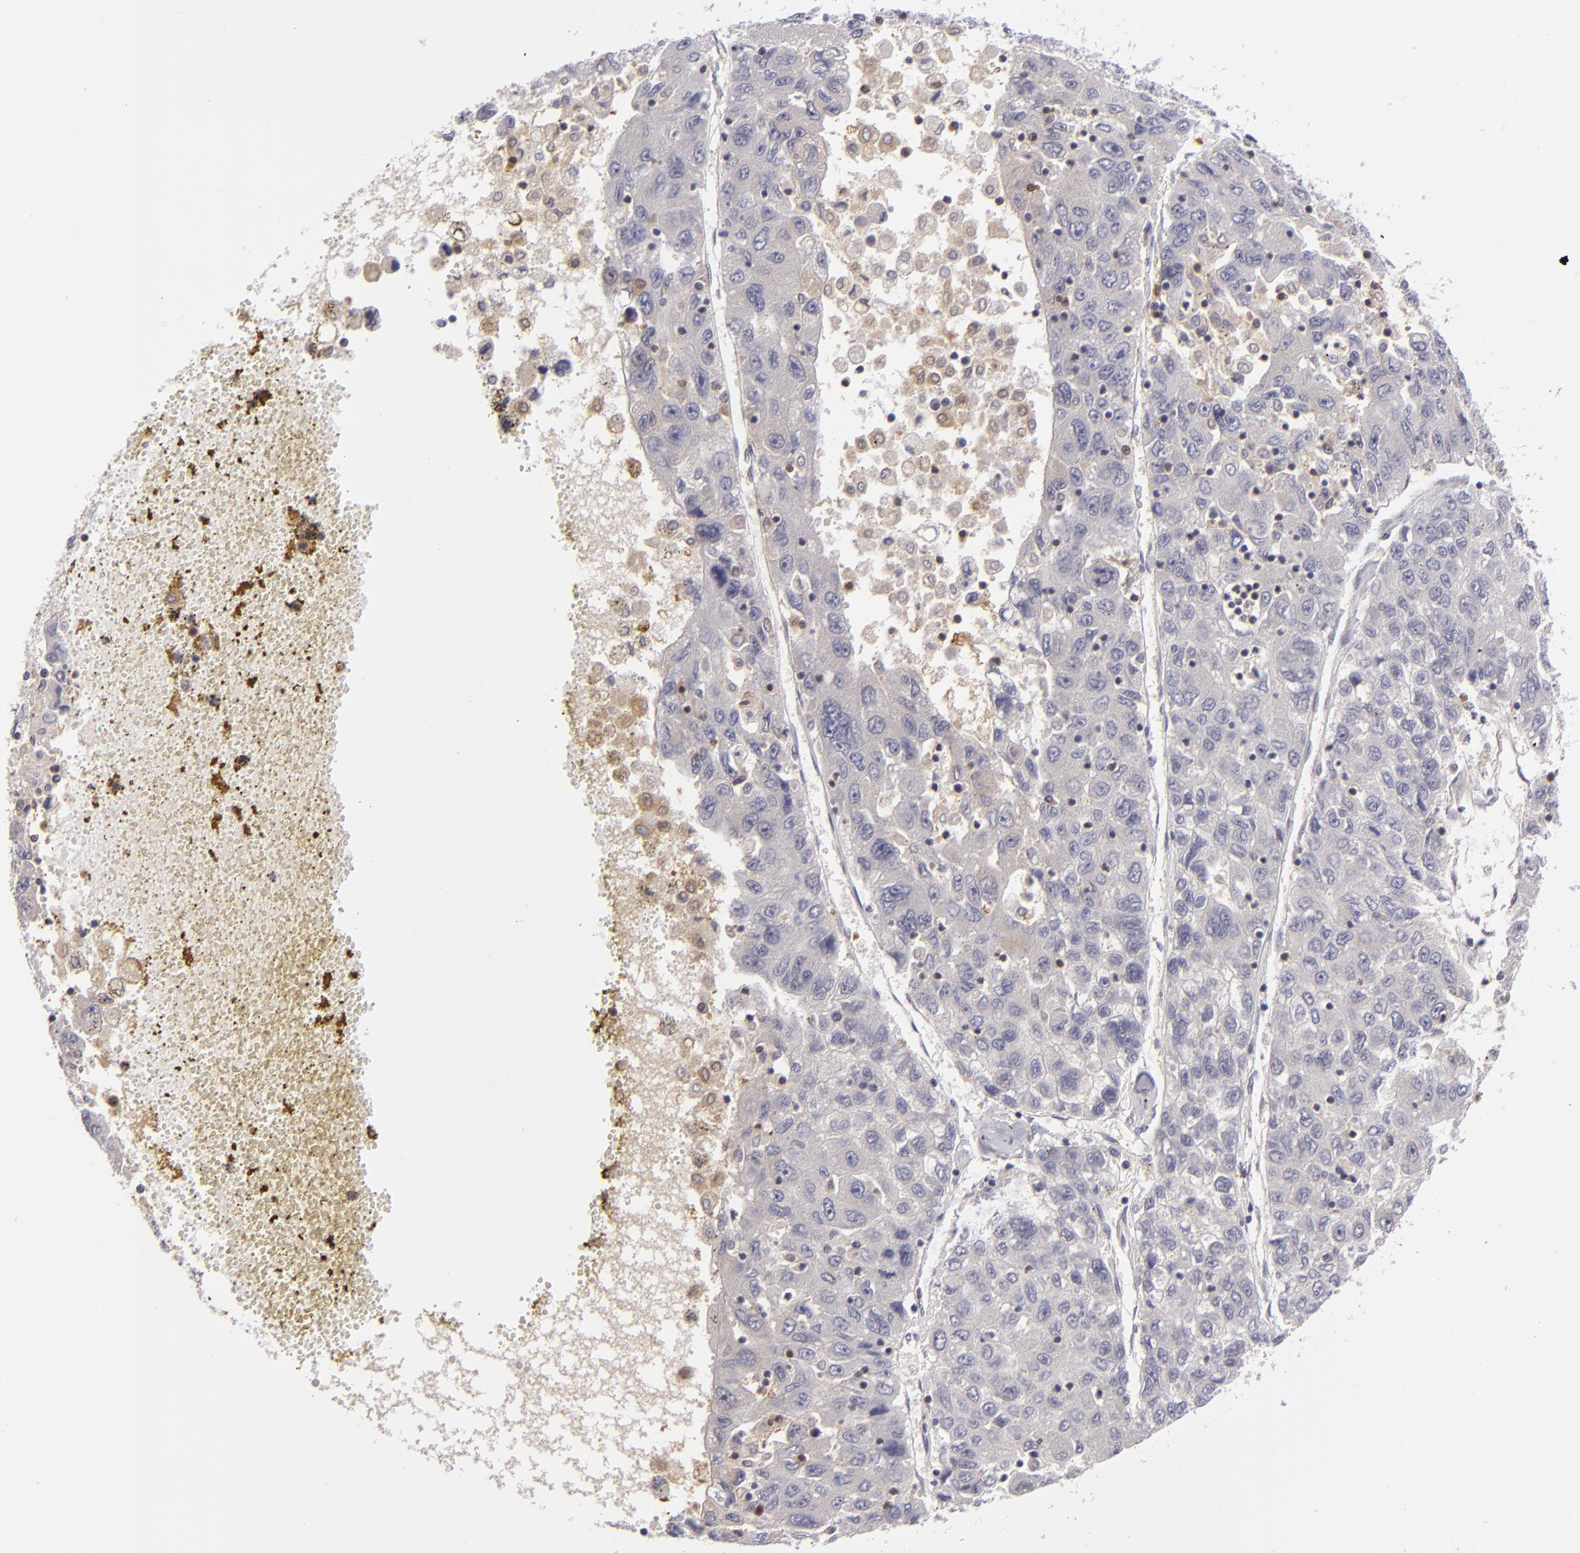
{"staining": {"intensity": "negative", "quantity": "none", "location": "none"}, "tissue": "liver cancer", "cell_type": "Tumor cells", "image_type": "cancer", "snomed": [{"axis": "morphology", "description": "Carcinoma, Hepatocellular, NOS"}, {"axis": "topography", "description": "Liver"}], "caption": "The image displays no staining of tumor cells in liver cancer (hepatocellular carcinoma).", "gene": "MMP10", "patient": {"sex": "male", "age": 49}}